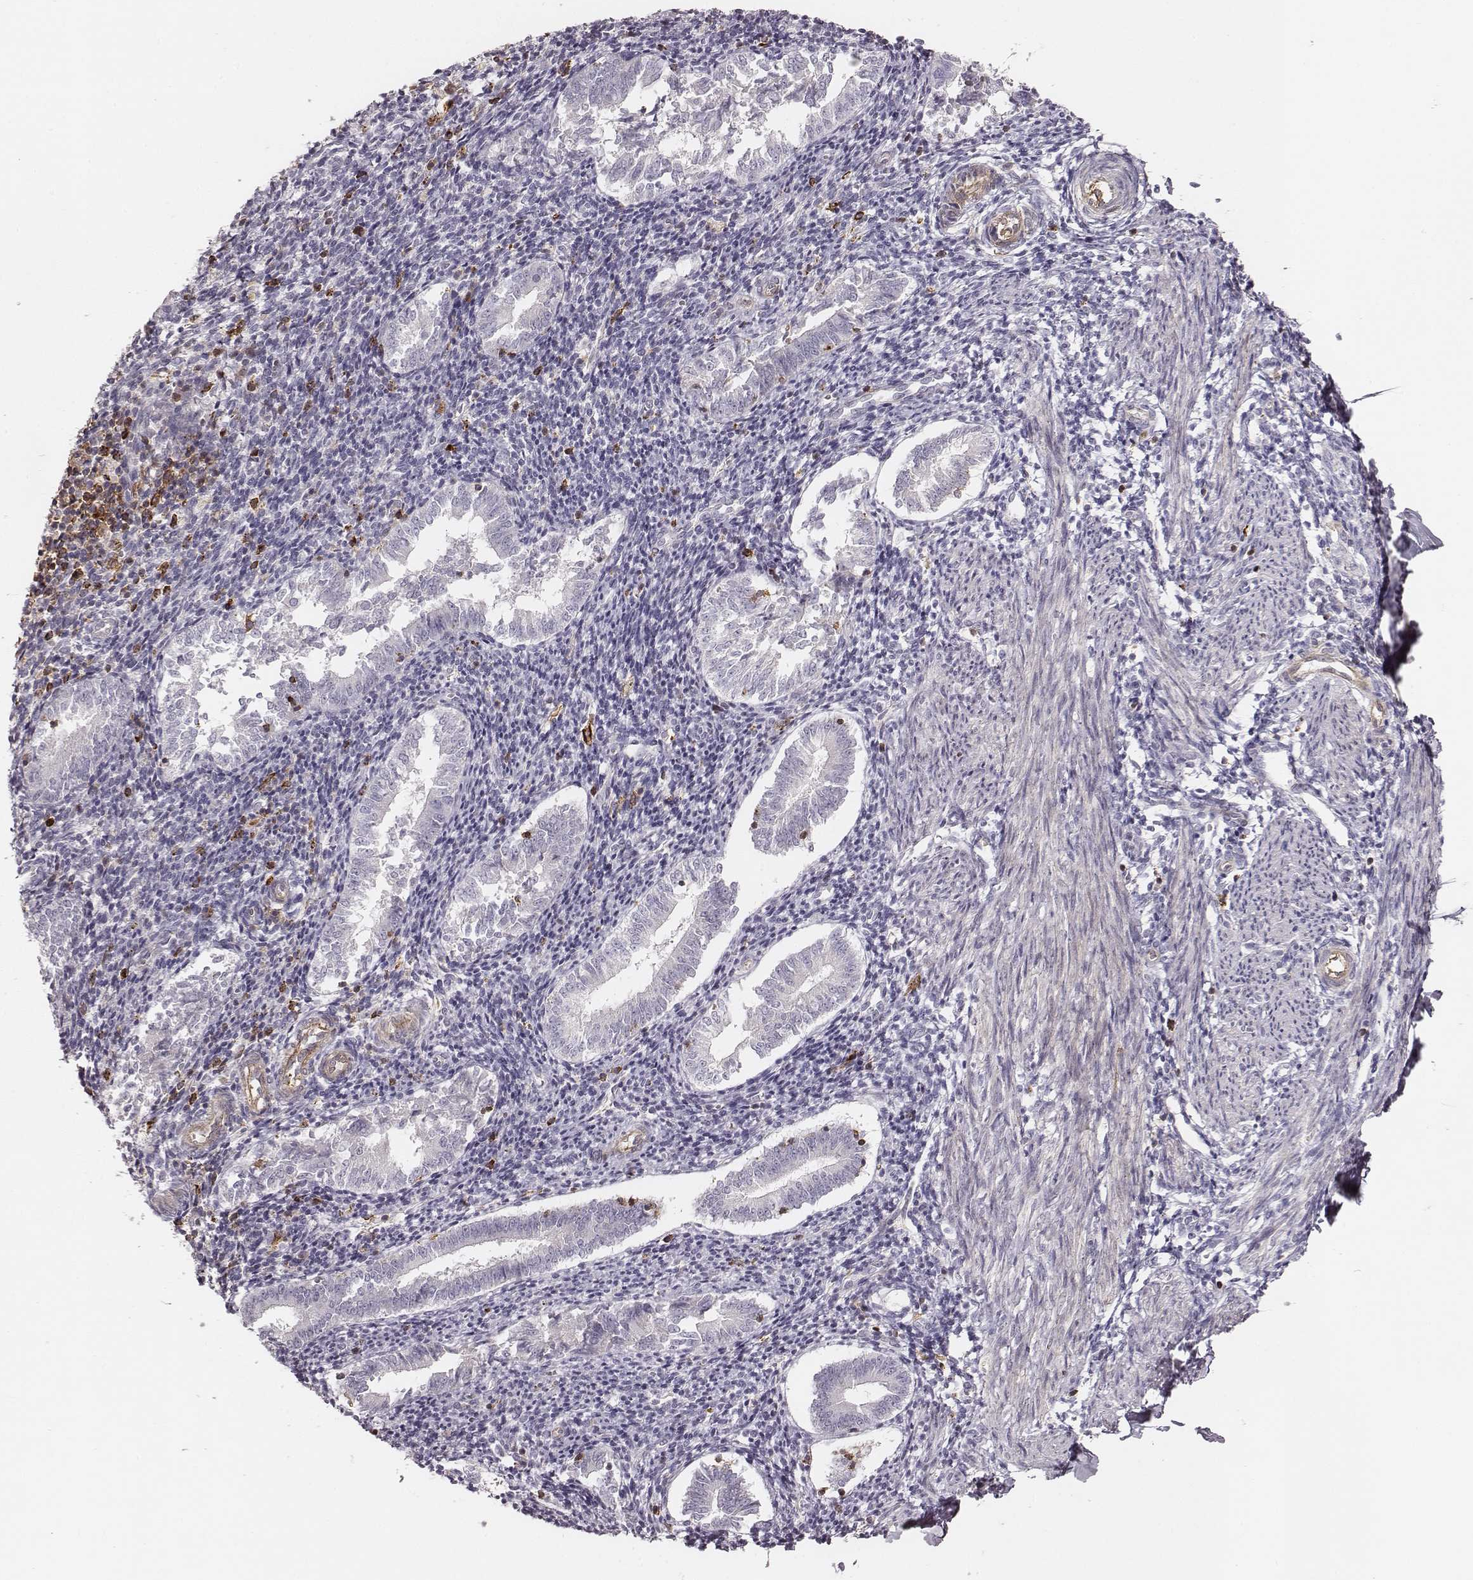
{"staining": {"intensity": "negative", "quantity": "none", "location": "none"}, "tissue": "endometrium", "cell_type": "Cells in endometrial stroma", "image_type": "normal", "snomed": [{"axis": "morphology", "description": "Normal tissue, NOS"}, {"axis": "topography", "description": "Endometrium"}], "caption": "There is no significant expression in cells in endometrial stroma of endometrium. (DAB (3,3'-diaminobenzidine) immunohistochemistry (IHC), high magnification).", "gene": "ZYX", "patient": {"sex": "female", "age": 25}}